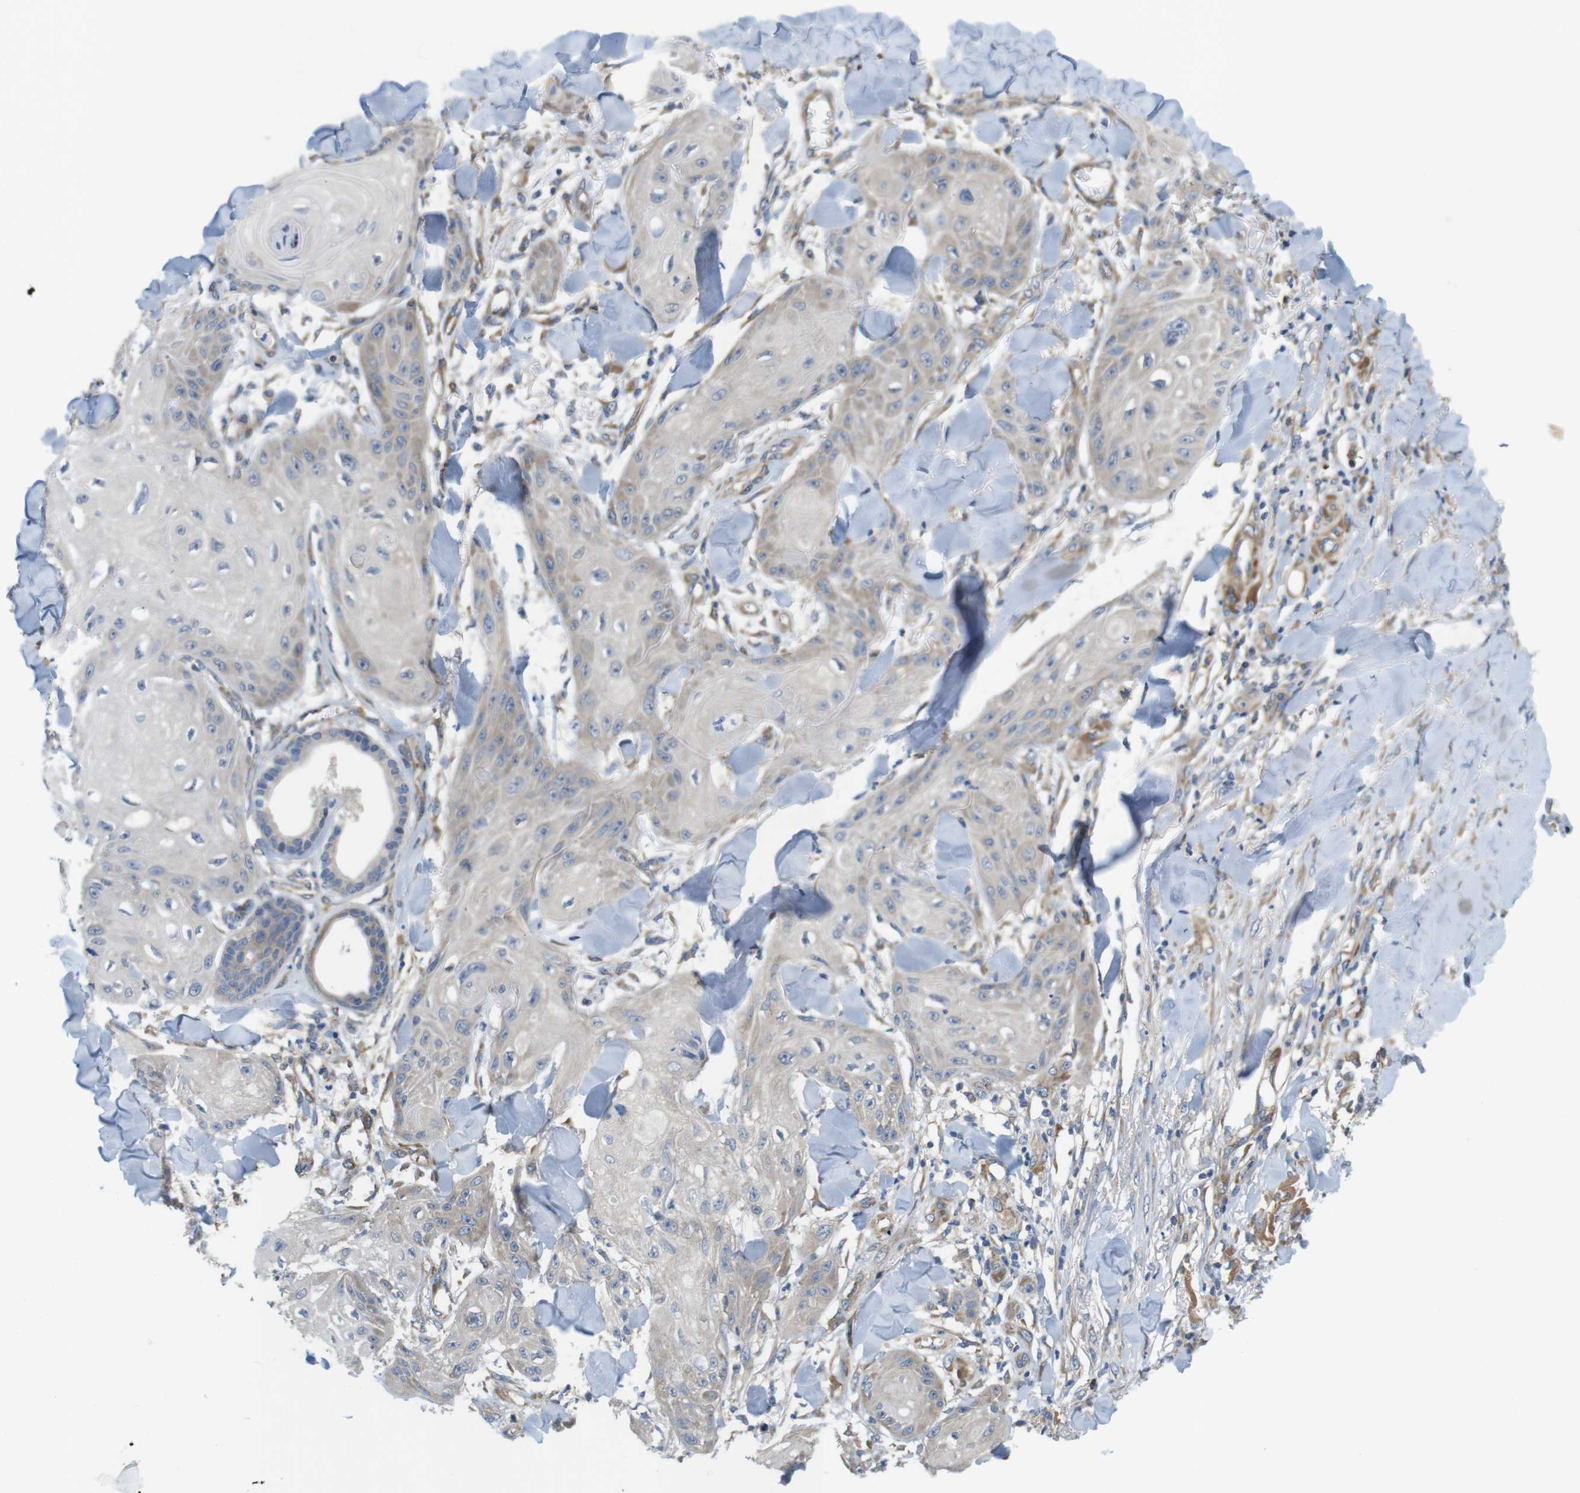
{"staining": {"intensity": "negative", "quantity": "none", "location": "none"}, "tissue": "skin cancer", "cell_type": "Tumor cells", "image_type": "cancer", "snomed": [{"axis": "morphology", "description": "Squamous cell carcinoma, NOS"}, {"axis": "topography", "description": "Skin"}], "caption": "This is an immunohistochemistry (IHC) photomicrograph of human skin cancer (squamous cell carcinoma). There is no expression in tumor cells.", "gene": "DCLK1", "patient": {"sex": "male", "age": 74}}